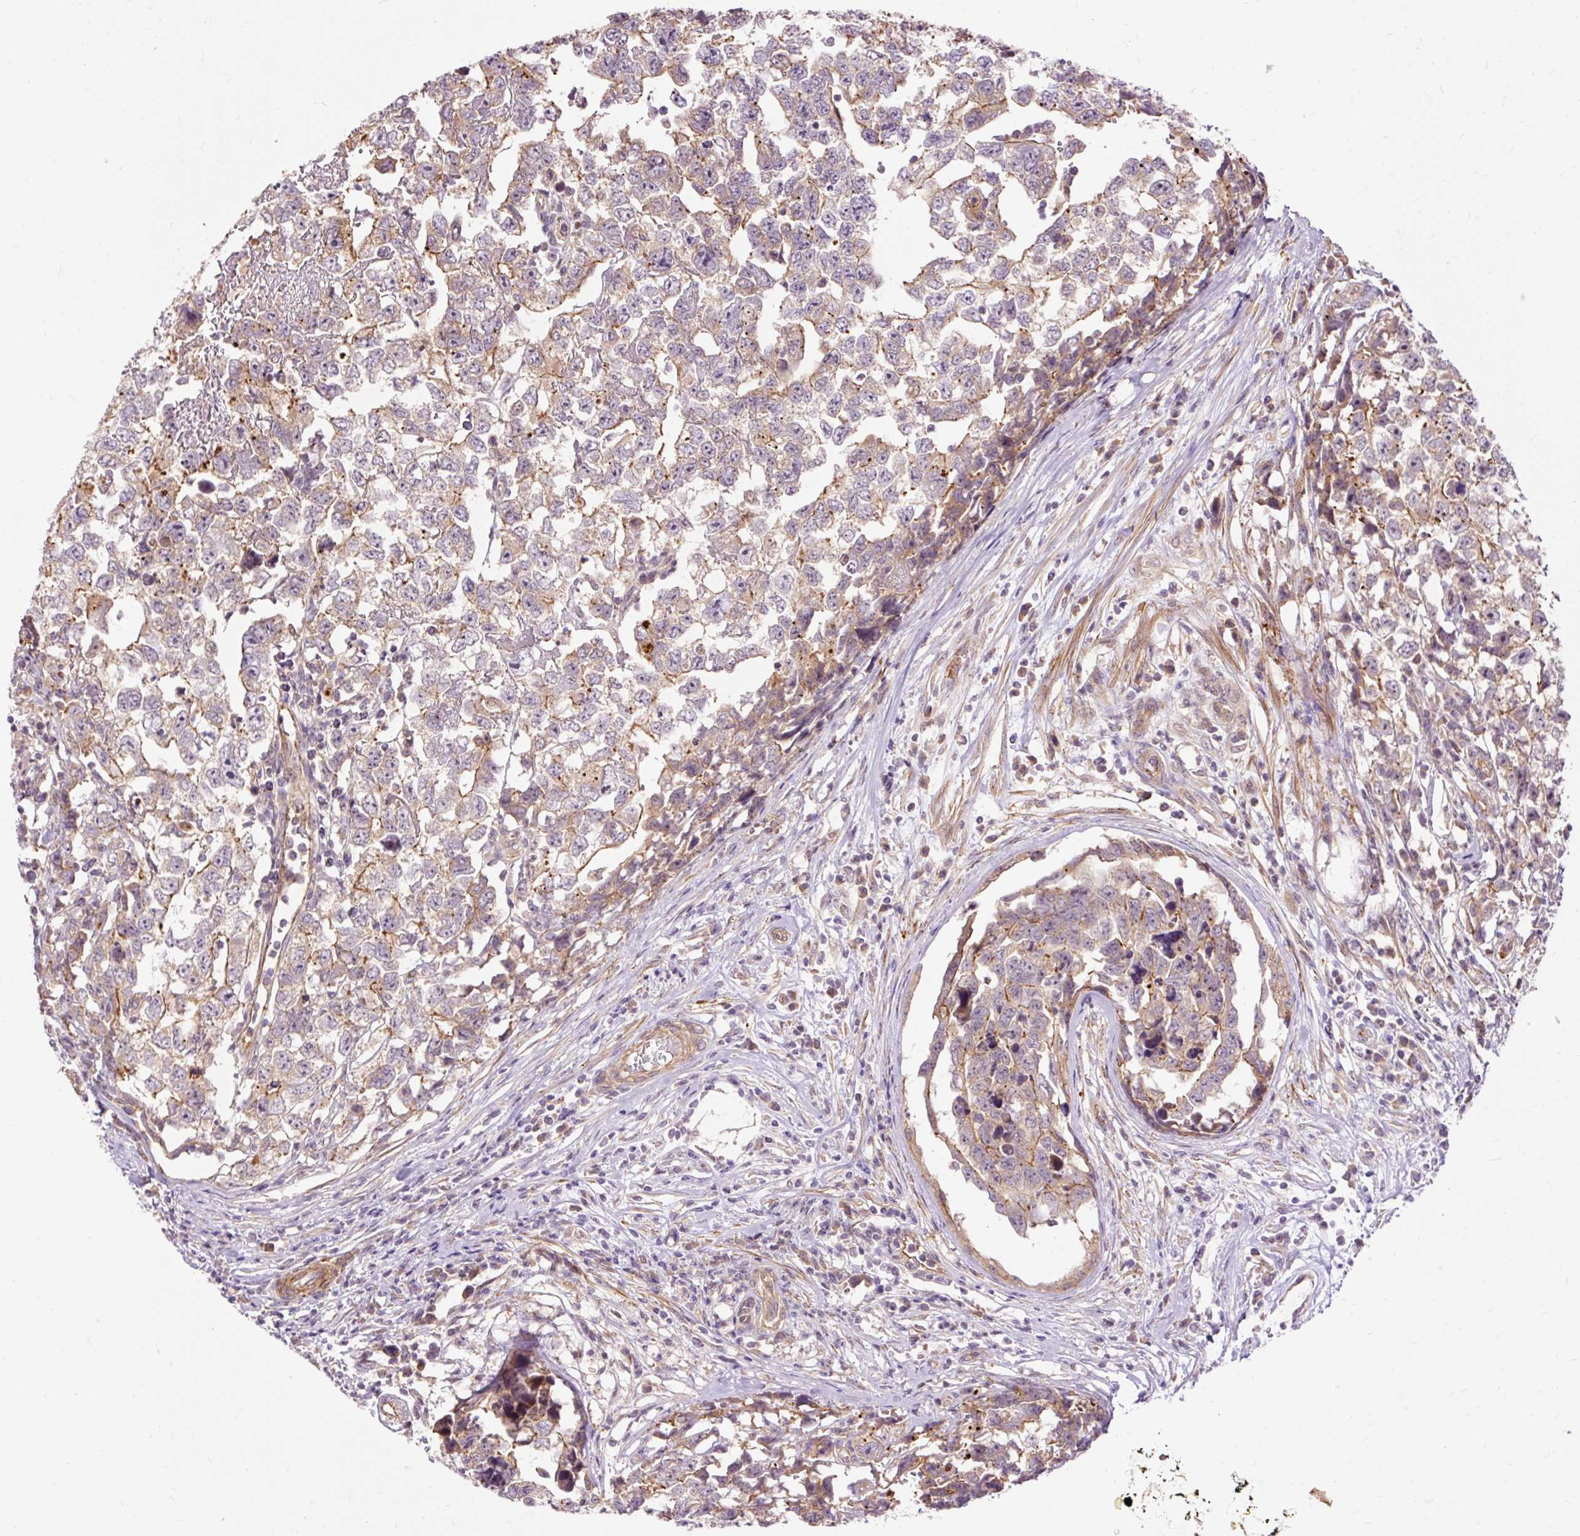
{"staining": {"intensity": "moderate", "quantity": "<25%", "location": "cytoplasmic/membranous"}, "tissue": "testis cancer", "cell_type": "Tumor cells", "image_type": "cancer", "snomed": [{"axis": "morphology", "description": "Carcinoma, Embryonal, NOS"}, {"axis": "topography", "description": "Testis"}], "caption": "Brown immunohistochemical staining in embryonal carcinoma (testis) shows moderate cytoplasmic/membranous expression in approximately <25% of tumor cells.", "gene": "RIPOR3", "patient": {"sex": "male", "age": 22}}